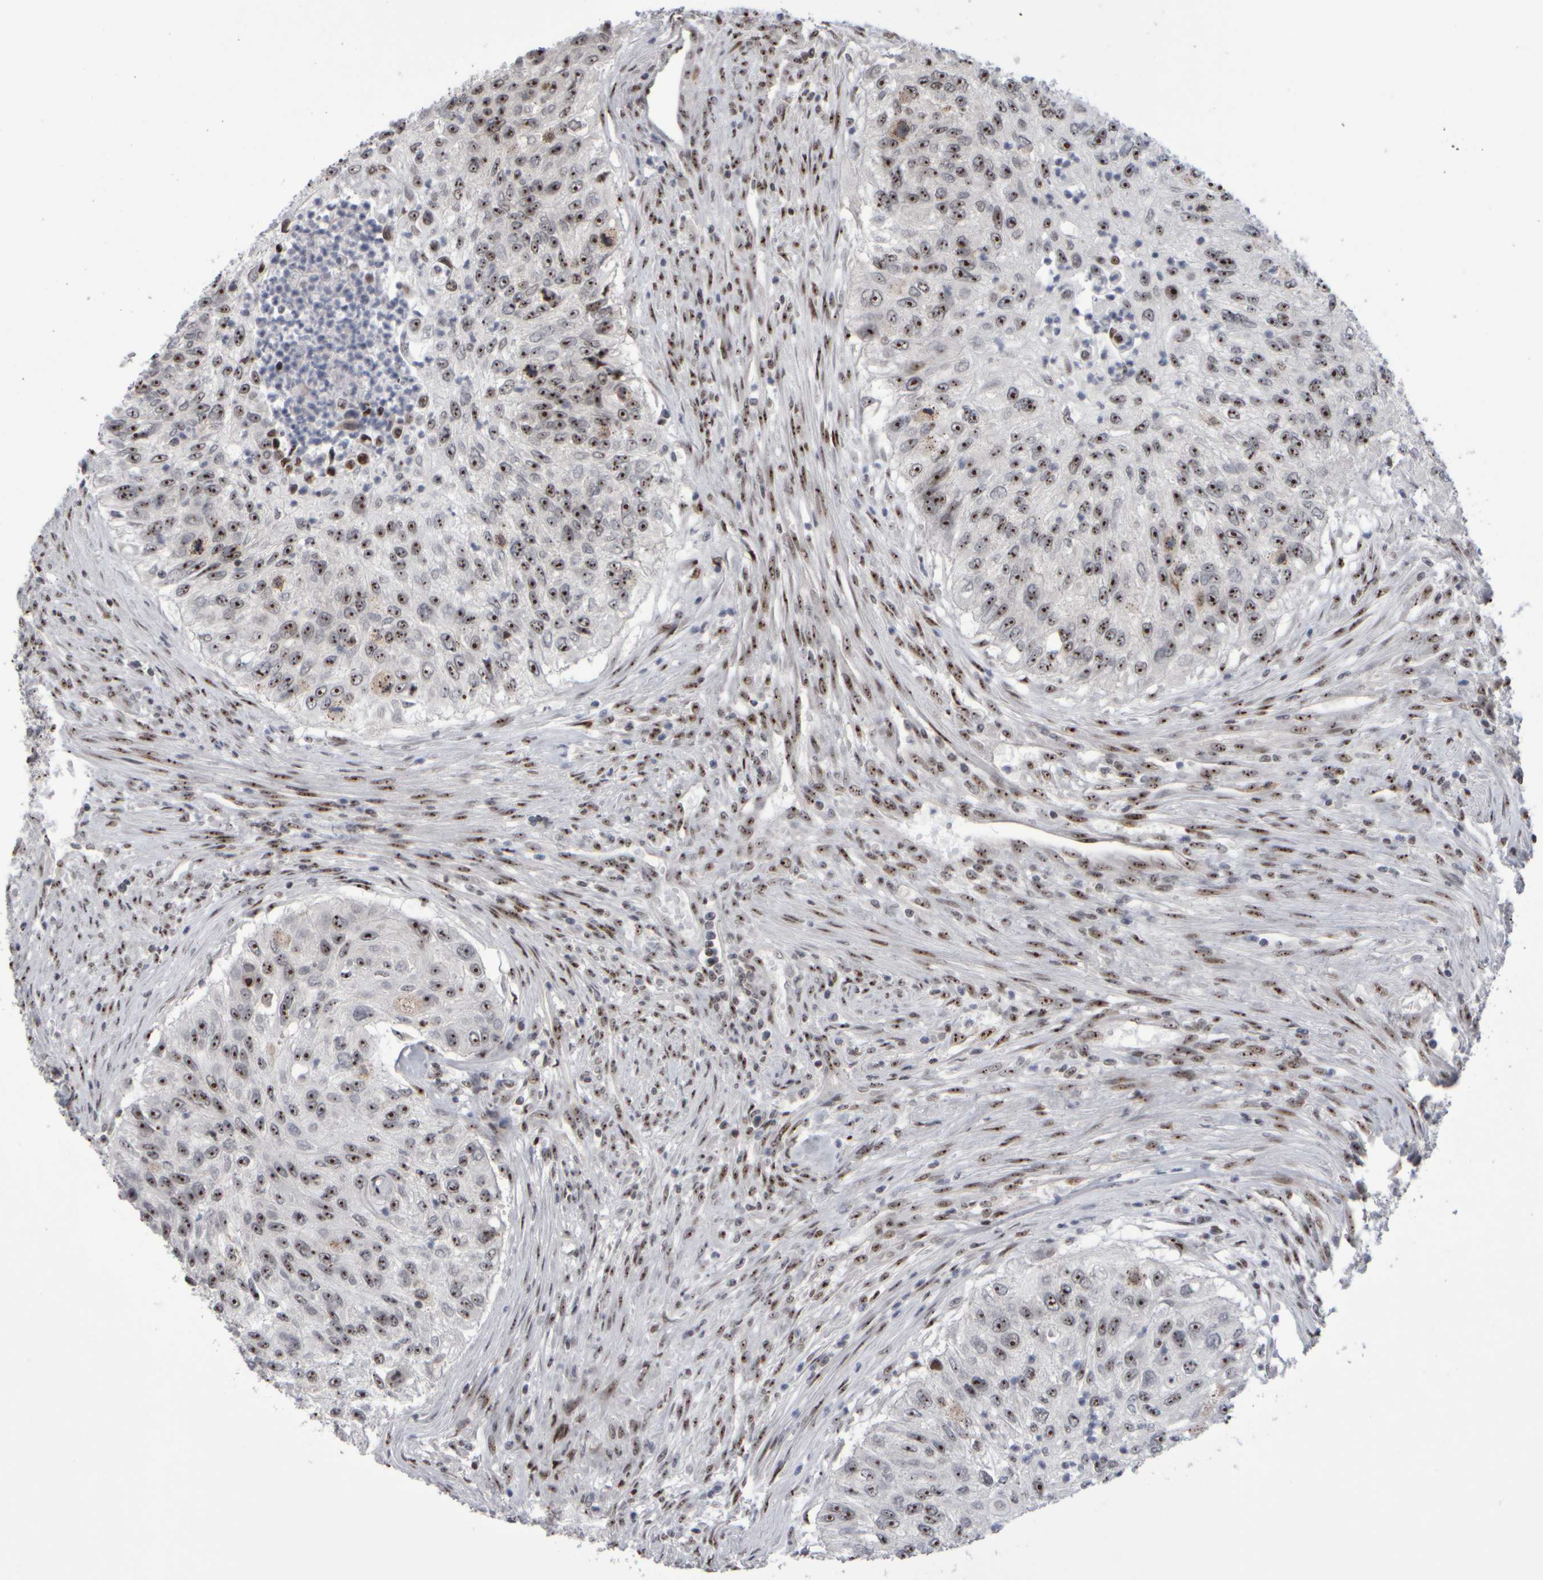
{"staining": {"intensity": "moderate", "quantity": ">75%", "location": "nuclear"}, "tissue": "urothelial cancer", "cell_type": "Tumor cells", "image_type": "cancer", "snomed": [{"axis": "morphology", "description": "Urothelial carcinoma, High grade"}, {"axis": "topography", "description": "Urinary bladder"}], "caption": "Tumor cells reveal moderate nuclear expression in about >75% of cells in urothelial cancer. Immunohistochemistry (ihc) stains the protein in brown and the nuclei are stained blue.", "gene": "SURF6", "patient": {"sex": "female", "age": 60}}